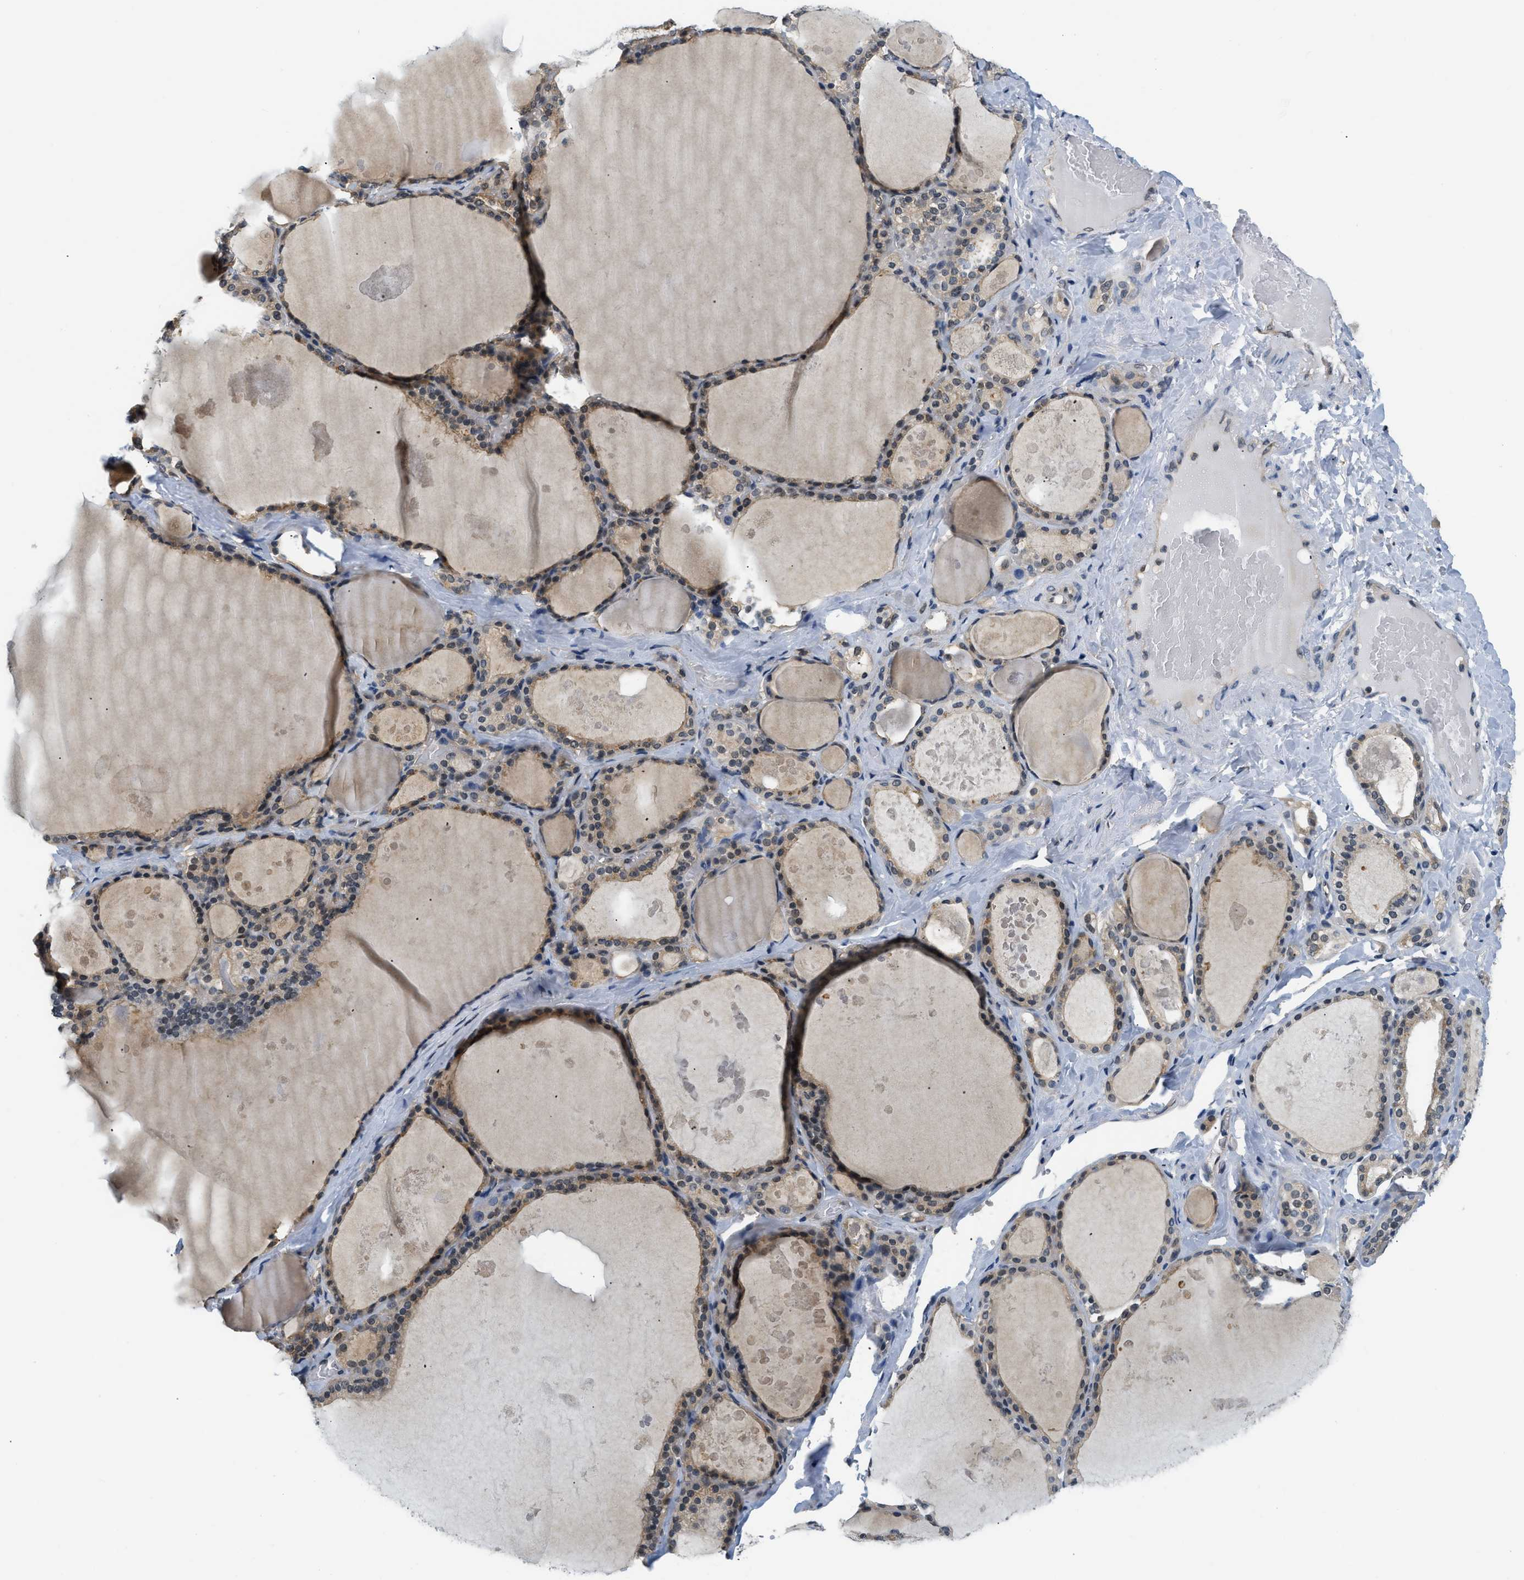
{"staining": {"intensity": "moderate", "quantity": ">75%", "location": "cytoplasmic/membranous"}, "tissue": "thyroid gland", "cell_type": "Glandular cells", "image_type": "normal", "snomed": [{"axis": "morphology", "description": "Normal tissue, NOS"}, {"axis": "topography", "description": "Thyroid gland"}], "caption": "Protein expression analysis of normal thyroid gland displays moderate cytoplasmic/membranous expression in approximately >75% of glandular cells.", "gene": "EIF4EBP2", "patient": {"sex": "male", "age": 56}}